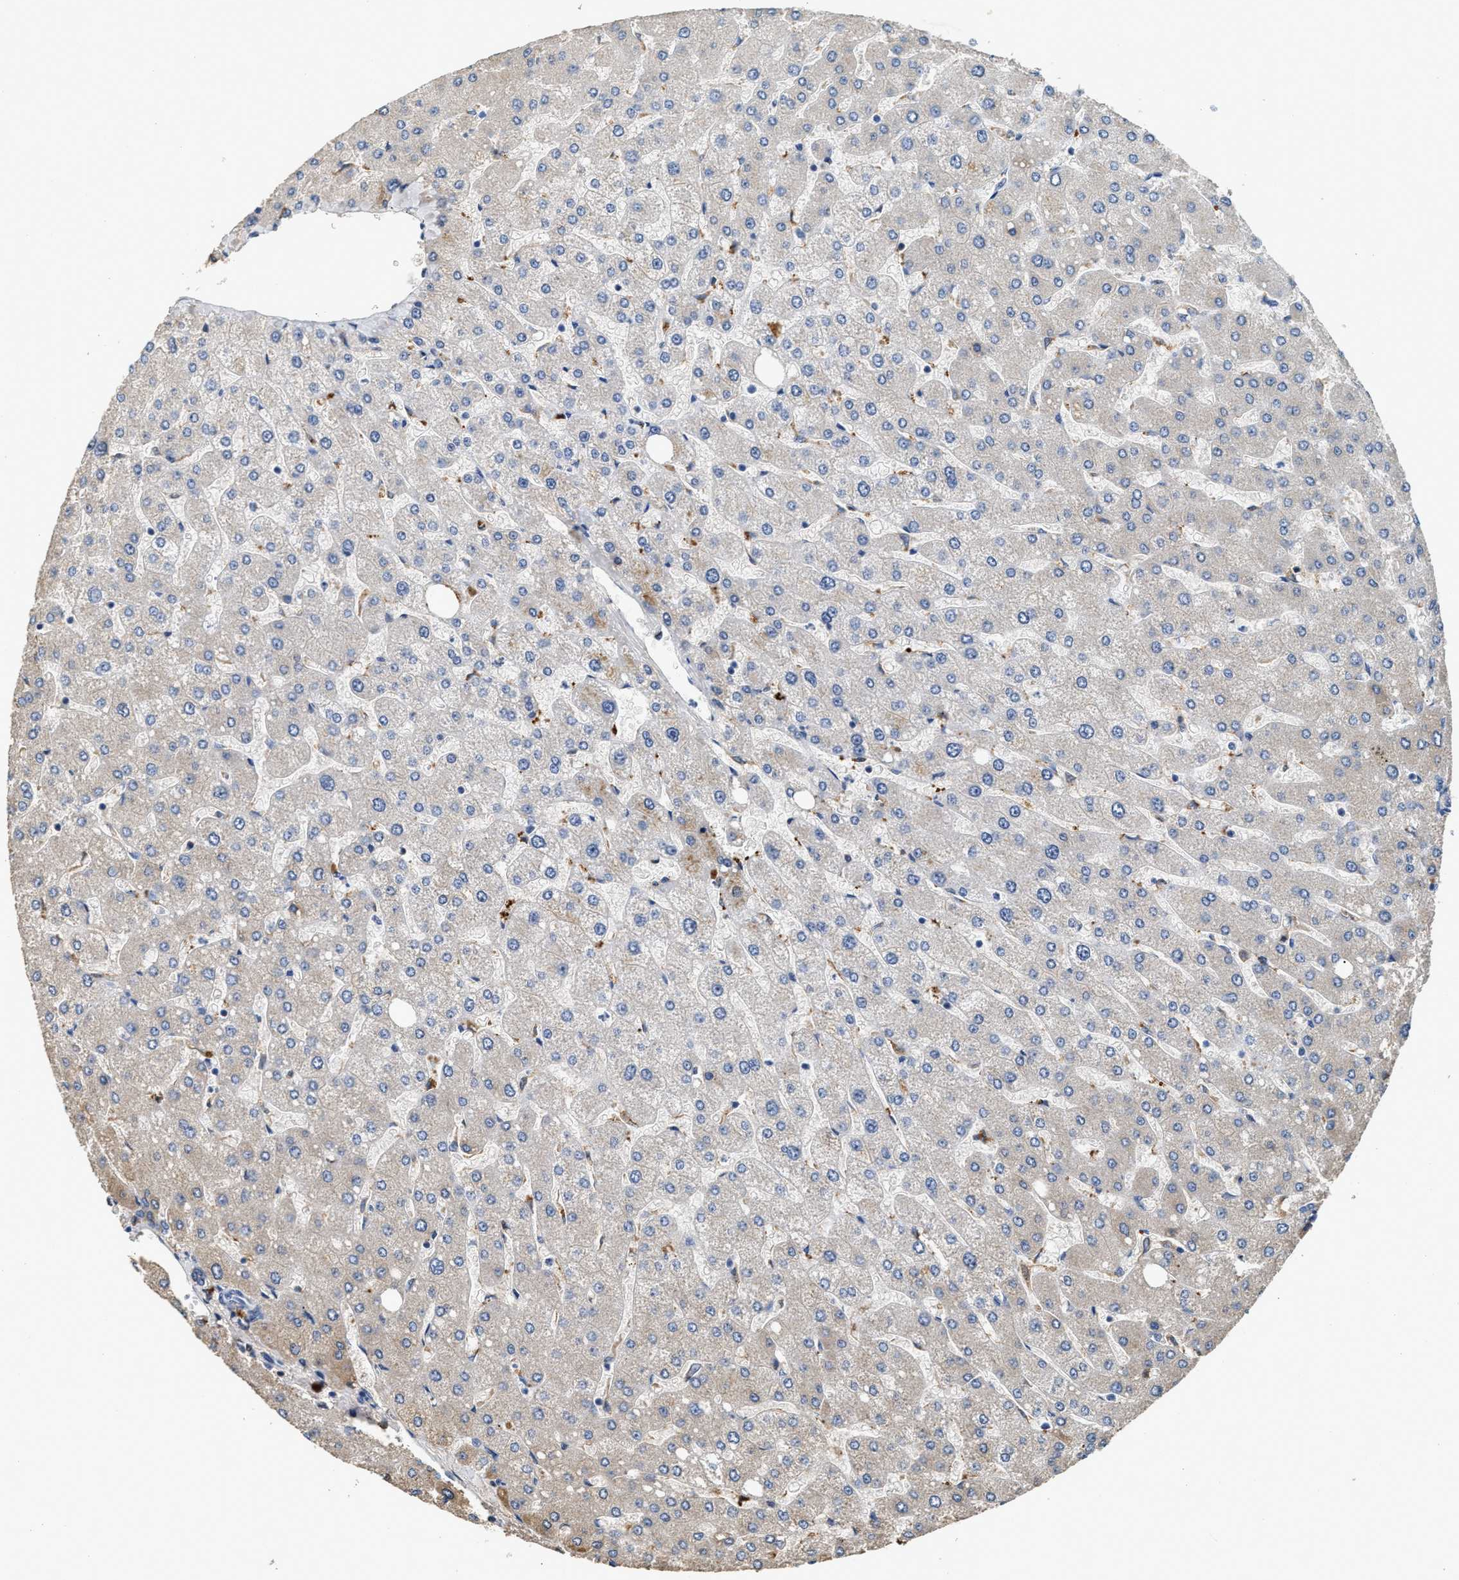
{"staining": {"intensity": "negative", "quantity": "none", "location": "none"}, "tissue": "liver", "cell_type": "Cholangiocytes", "image_type": "normal", "snomed": [{"axis": "morphology", "description": "Normal tissue, NOS"}, {"axis": "topography", "description": "Liver"}], "caption": "Immunohistochemical staining of unremarkable liver displays no significant staining in cholangiocytes.", "gene": "C3", "patient": {"sex": "male", "age": 55}}